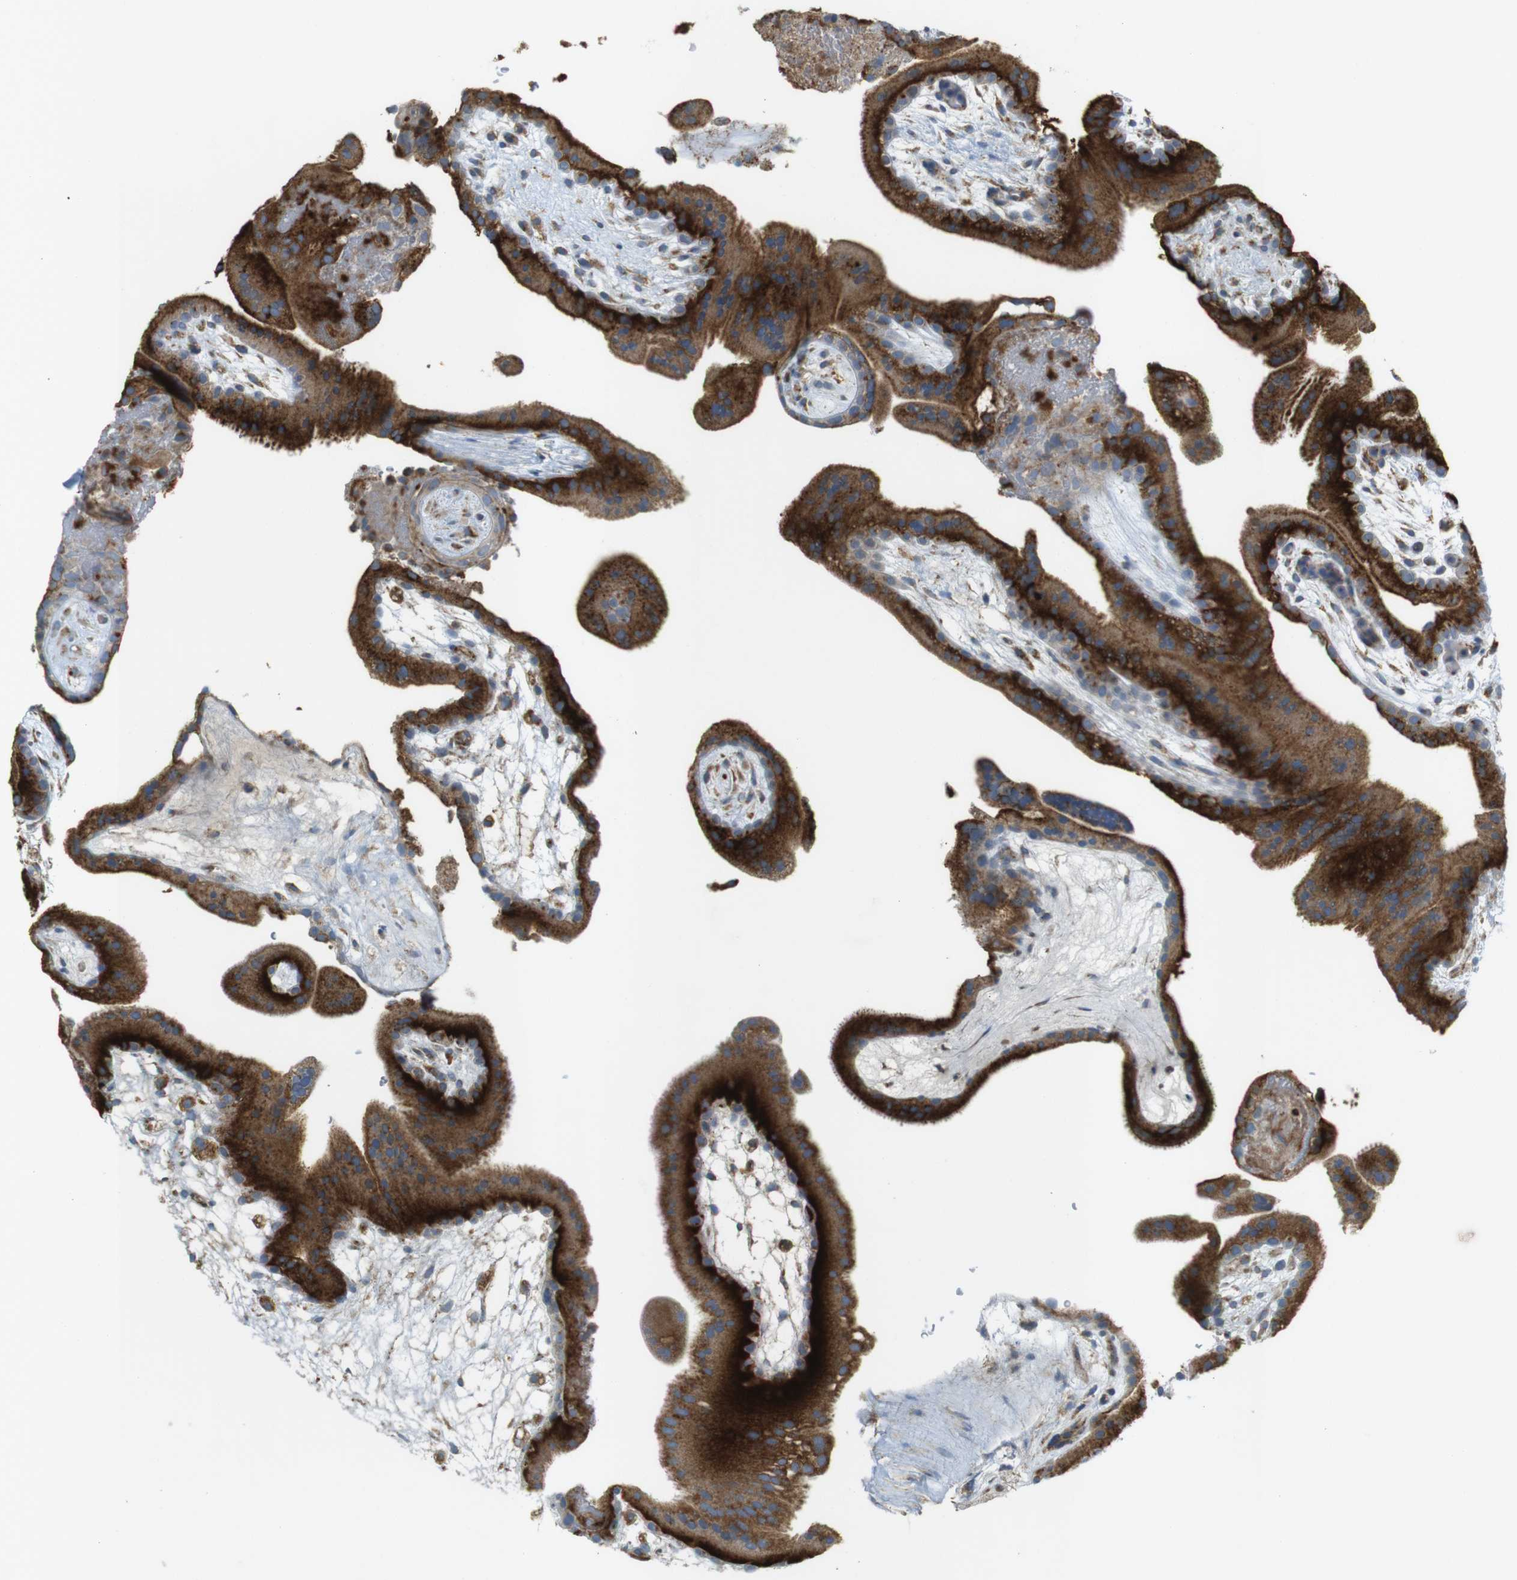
{"staining": {"intensity": "strong", "quantity": ">75%", "location": "cytoplasmic/membranous"}, "tissue": "placenta", "cell_type": "Trophoblastic cells", "image_type": "normal", "snomed": [{"axis": "morphology", "description": "Normal tissue, NOS"}, {"axis": "topography", "description": "Placenta"}], "caption": "A brown stain shows strong cytoplasmic/membranous staining of a protein in trophoblastic cells of benign placenta. Nuclei are stained in blue.", "gene": "LAMP1", "patient": {"sex": "female", "age": 19}}